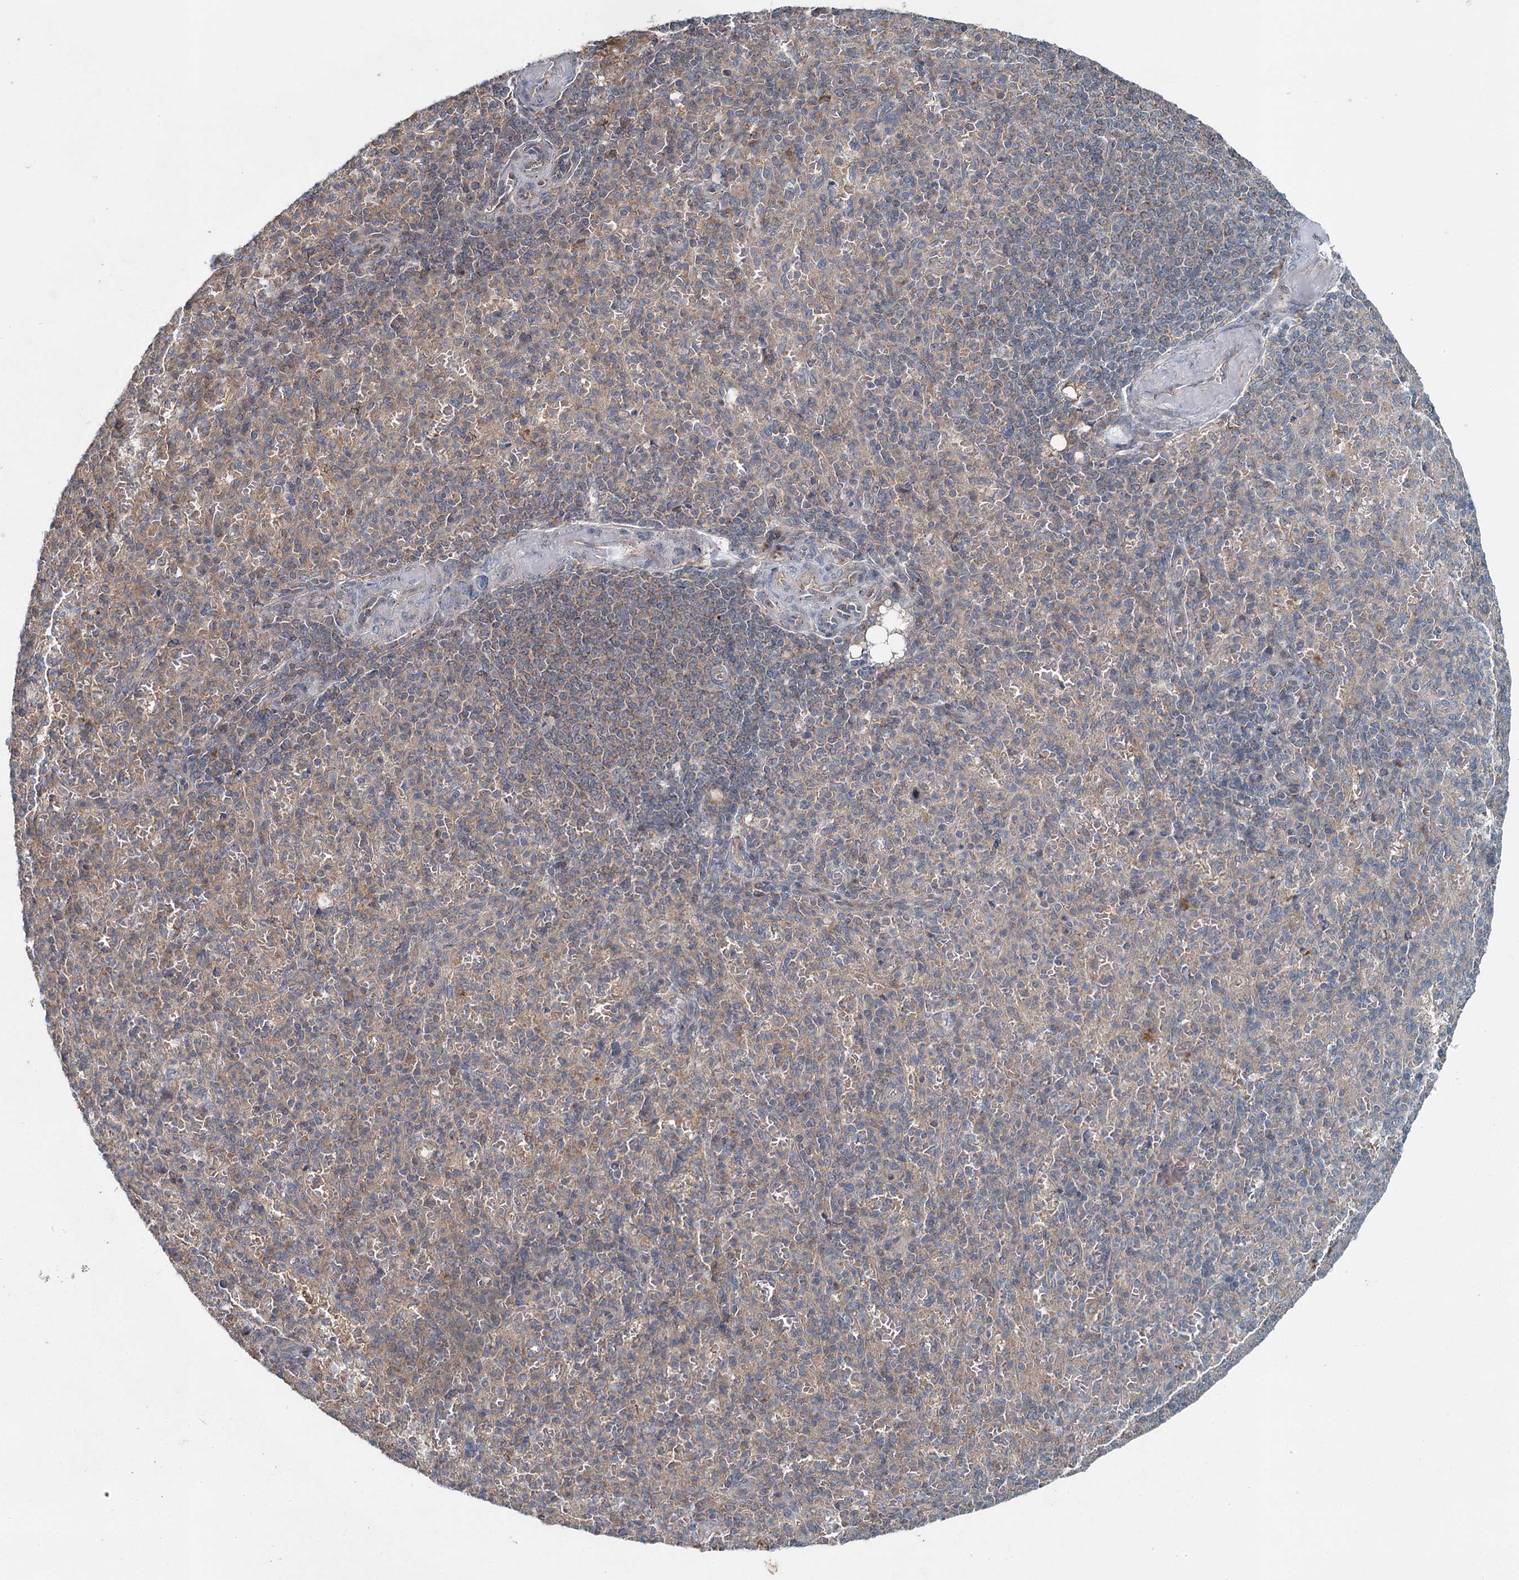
{"staining": {"intensity": "moderate", "quantity": "25%-75%", "location": "cytoplasmic/membranous"}, "tissue": "spleen", "cell_type": "Cells in red pulp", "image_type": "normal", "snomed": [{"axis": "morphology", "description": "Normal tissue, NOS"}, {"axis": "topography", "description": "Spleen"}], "caption": "This histopathology image reveals benign spleen stained with immunohistochemistry to label a protein in brown. The cytoplasmic/membranous of cells in red pulp show moderate positivity for the protein. Nuclei are counter-stained blue.", "gene": "SKIC3", "patient": {"sex": "female", "age": 74}}